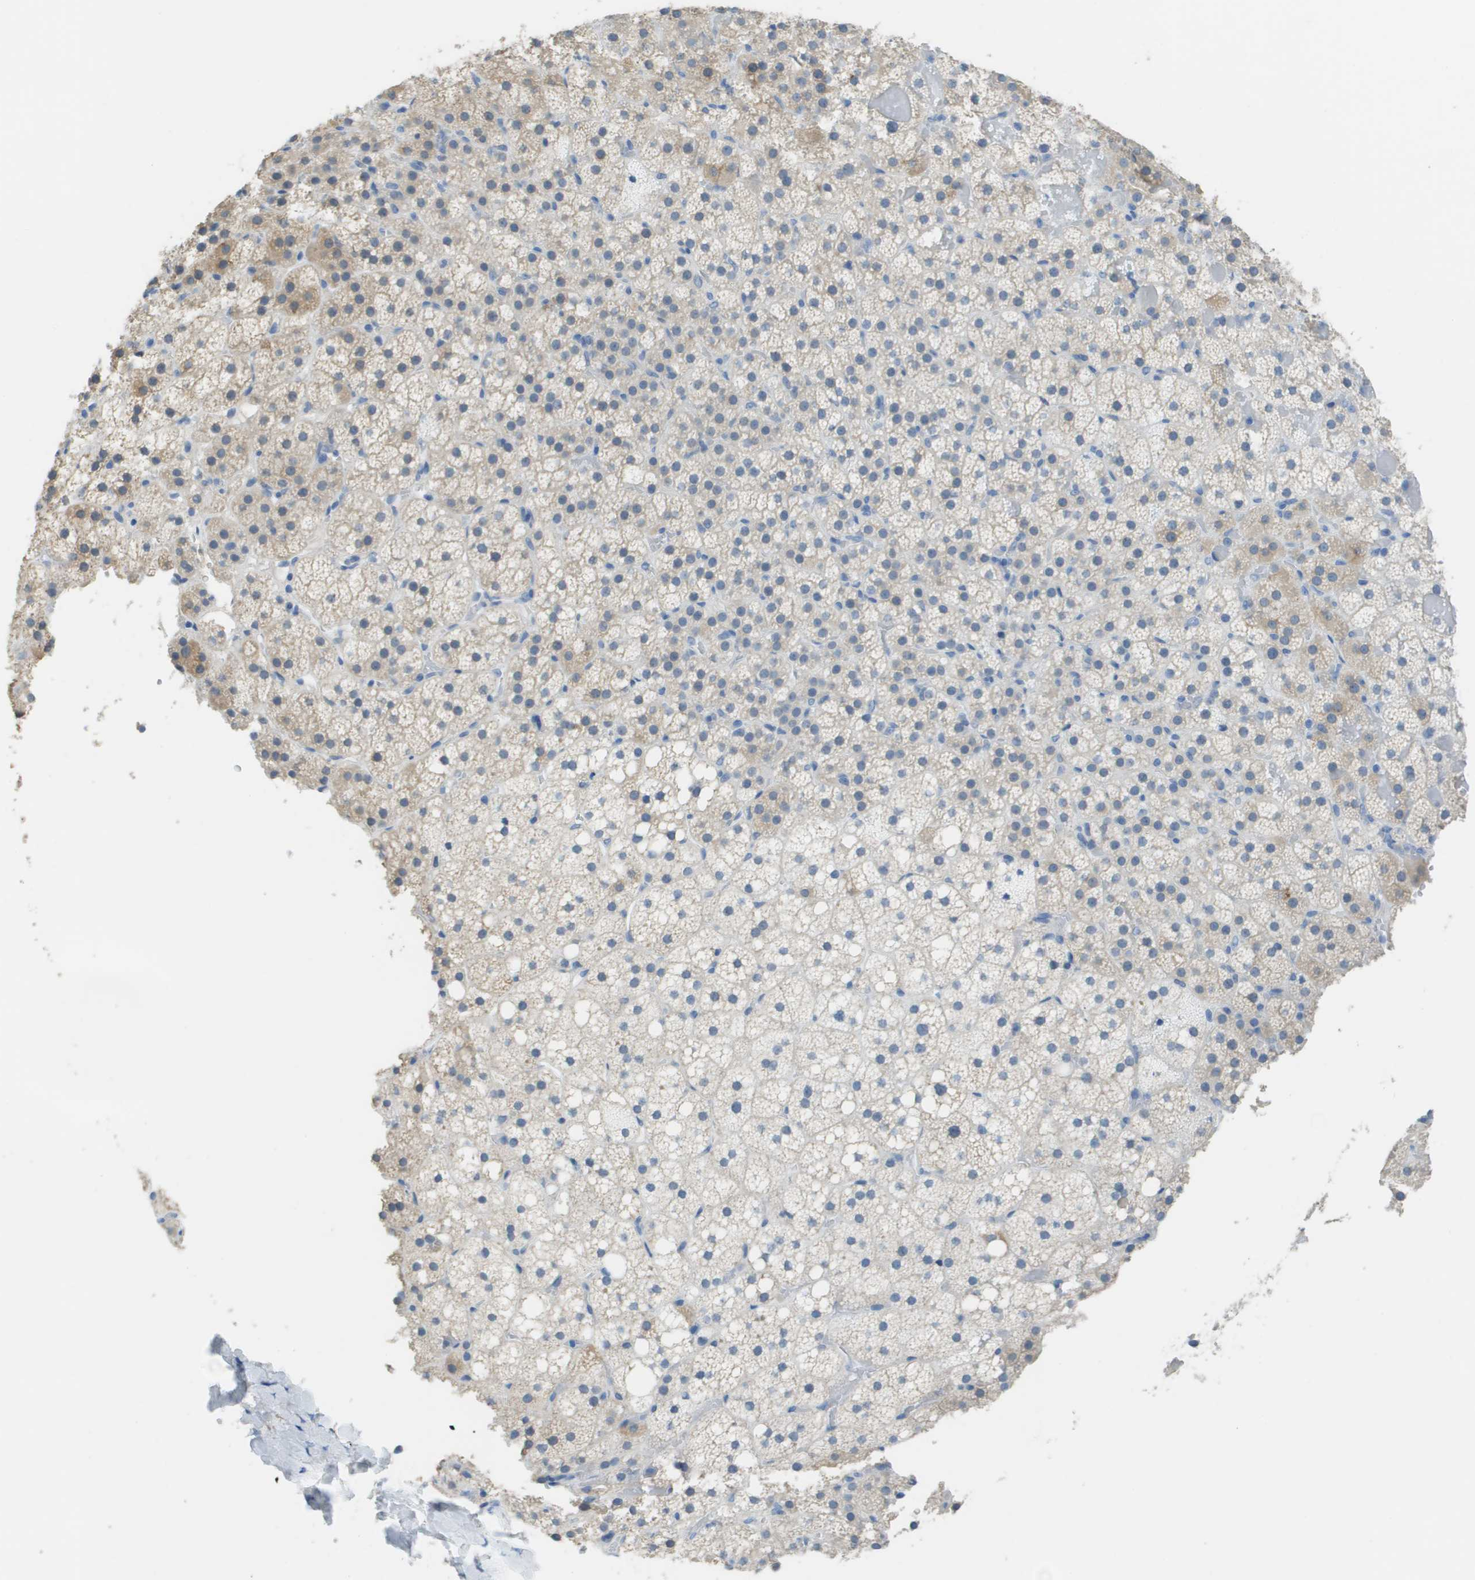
{"staining": {"intensity": "weak", "quantity": "25%-75%", "location": "cytoplasmic/membranous"}, "tissue": "adrenal gland", "cell_type": "Glandular cells", "image_type": "normal", "snomed": [{"axis": "morphology", "description": "Normal tissue, NOS"}, {"axis": "topography", "description": "Adrenal gland"}], "caption": "IHC photomicrograph of unremarkable adrenal gland stained for a protein (brown), which shows low levels of weak cytoplasmic/membranous positivity in approximately 25%-75% of glandular cells.", "gene": "PTGDR2", "patient": {"sex": "female", "age": 59}}